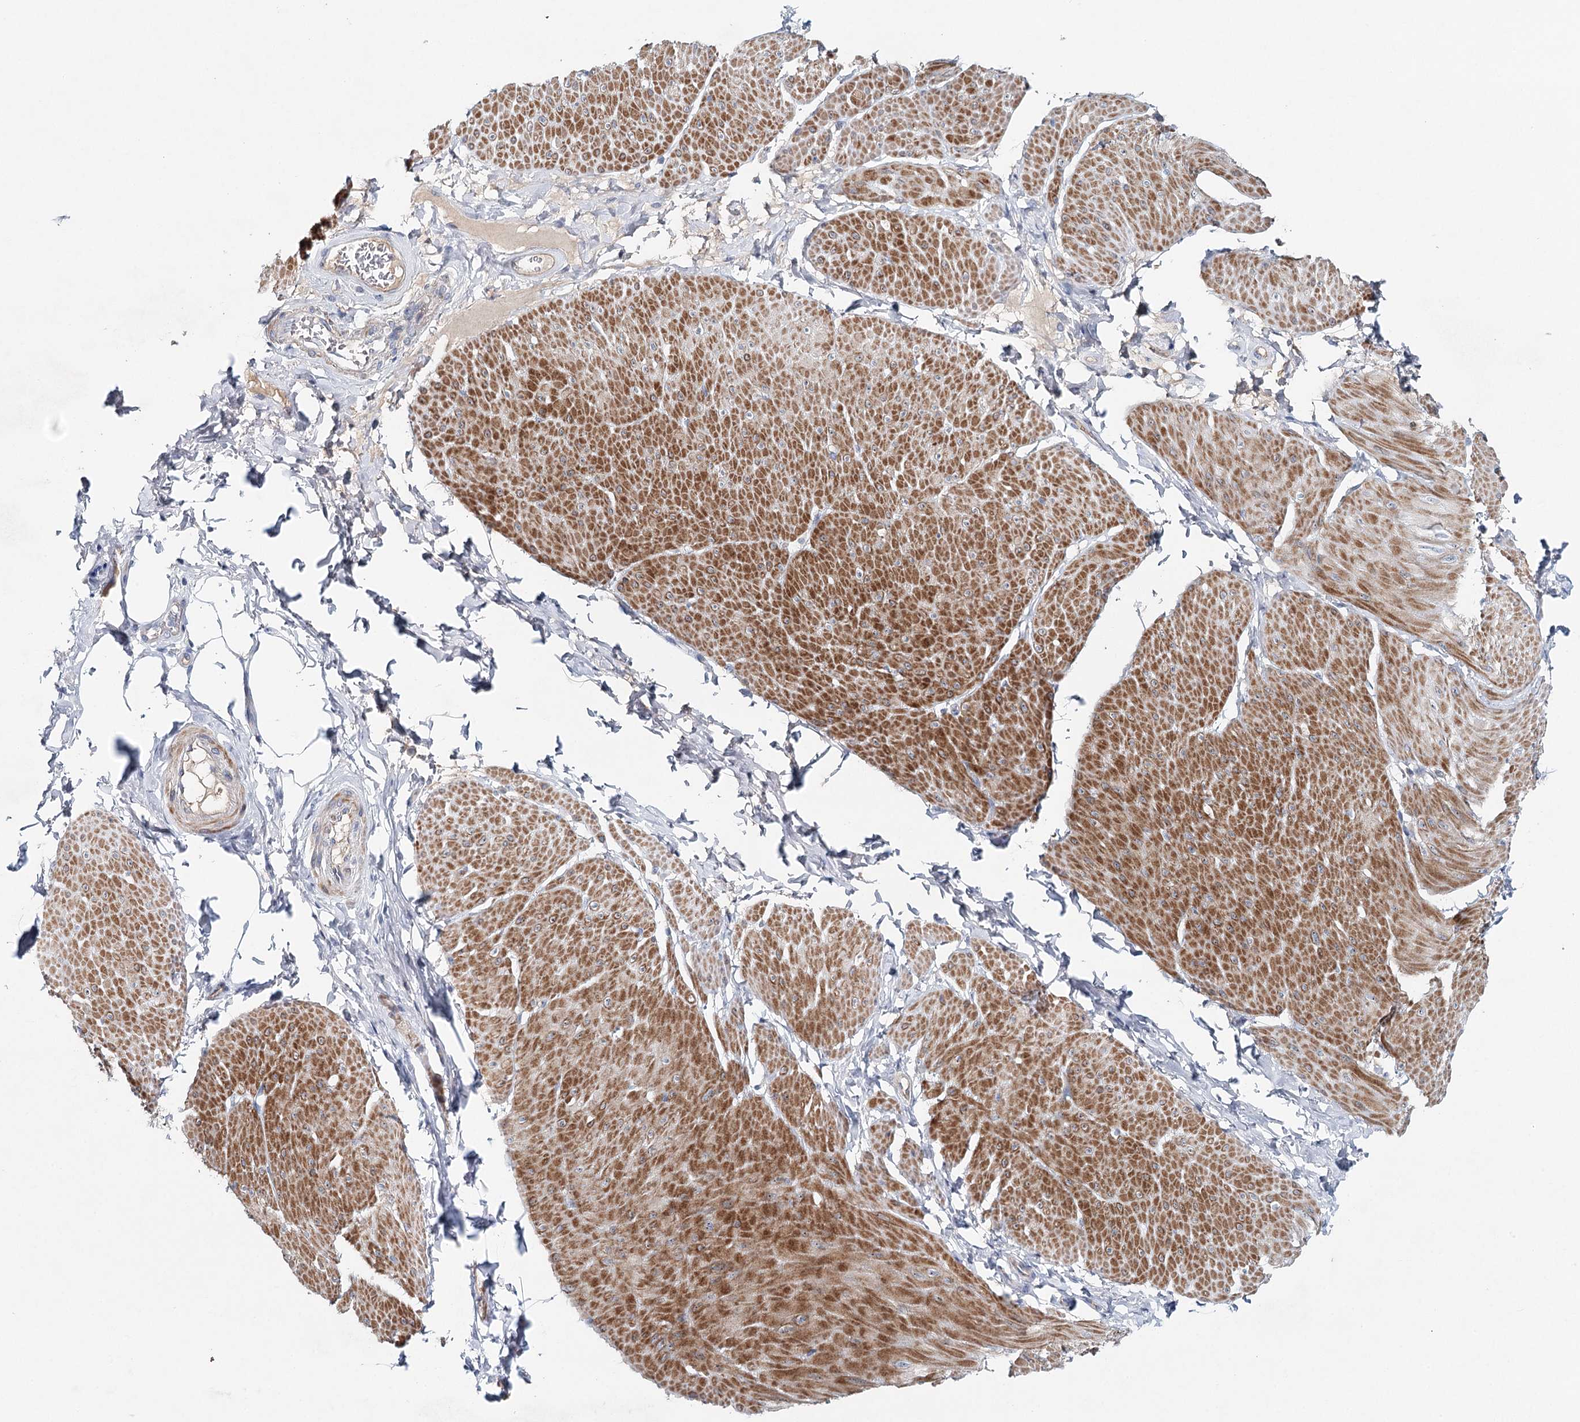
{"staining": {"intensity": "moderate", "quantity": ">75%", "location": "cytoplasmic/membranous"}, "tissue": "smooth muscle", "cell_type": "Smooth muscle cells", "image_type": "normal", "snomed": [{"axis": "morphology", "description": "Urothelial carcinoma, High grade"}, {"axis": "topography", "description": "Urinary bladder"}], "caption": "IHC image of benign smooth muscle: human smooth muscle stained using immunohistochemistry exhibits medium levels of moderate protein expression localized specifically in the cytoplasmic/membranous of smooth muscle cells, appearing as a cytoplasmic/membranous brown color.", "gene": "RBM43", "patient": {"sex": "male", "age": 46}}